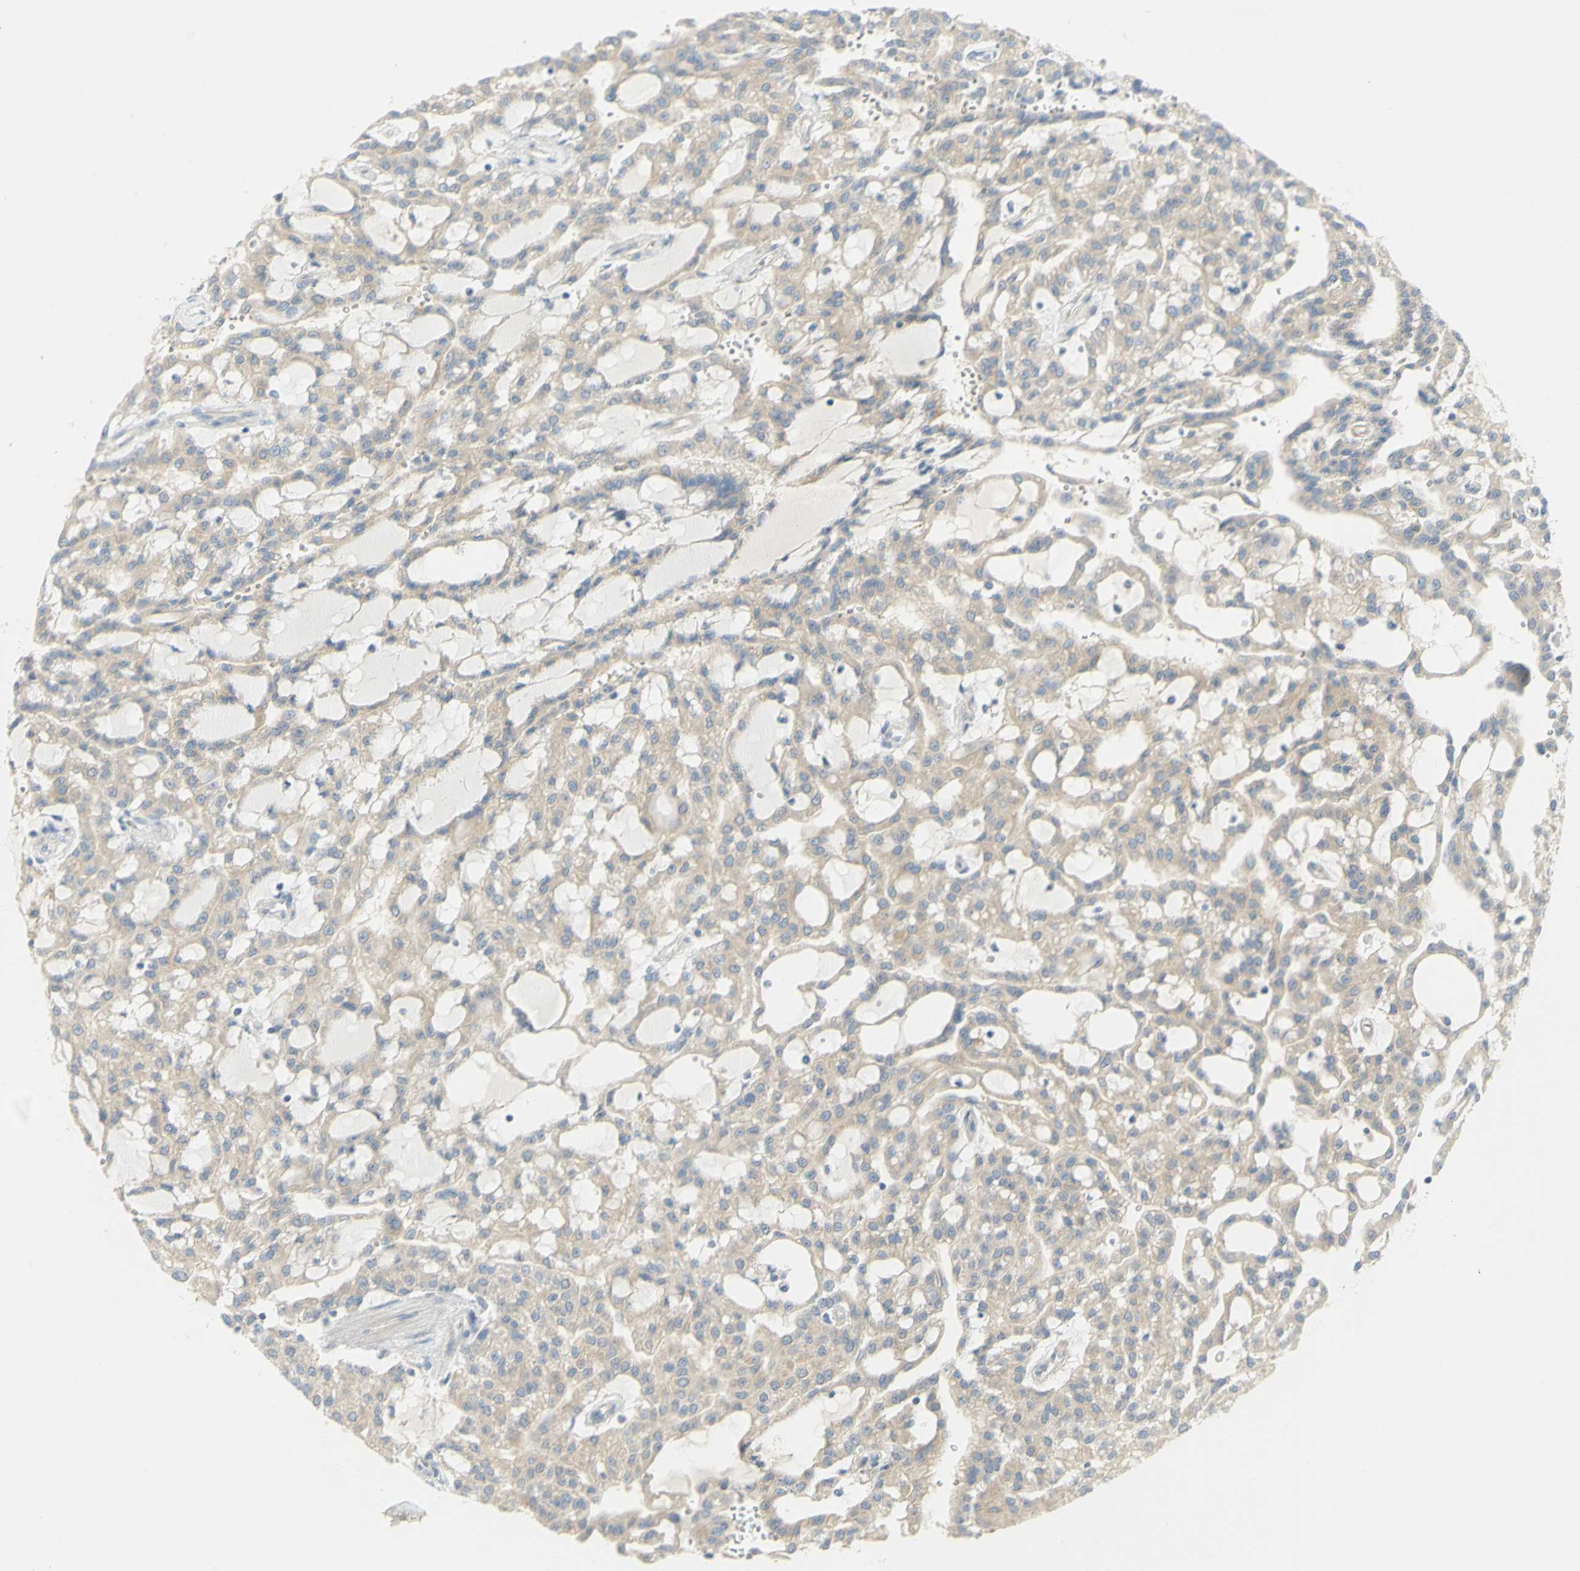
{"staining": {"intensity": "weak", "quantity": ">75%", "location": "cytoplasmic/membranous"}, "tissue": "renal cancer", "cell_type": "Tumor cells", "image_type": "cancer", "snomed": [{"axis": "morphology", "description": "Adenocarcinoma, NOS"}, {"axis": "topography", "description": "Kidney"}], "caption": "High-magnification brightfield microscopy of renal cancer (adenocarcinoma) stained with DAB (3,3'-diaminobenzidine) (brown) and counterstained with hematoxylin (blue). tumor cells exhibit weak cytoplasmic/membranous staining is identified in approximately>75% of cells.", "gene": "GCNT3", "patient": {"sex": "male", "age": 63}}